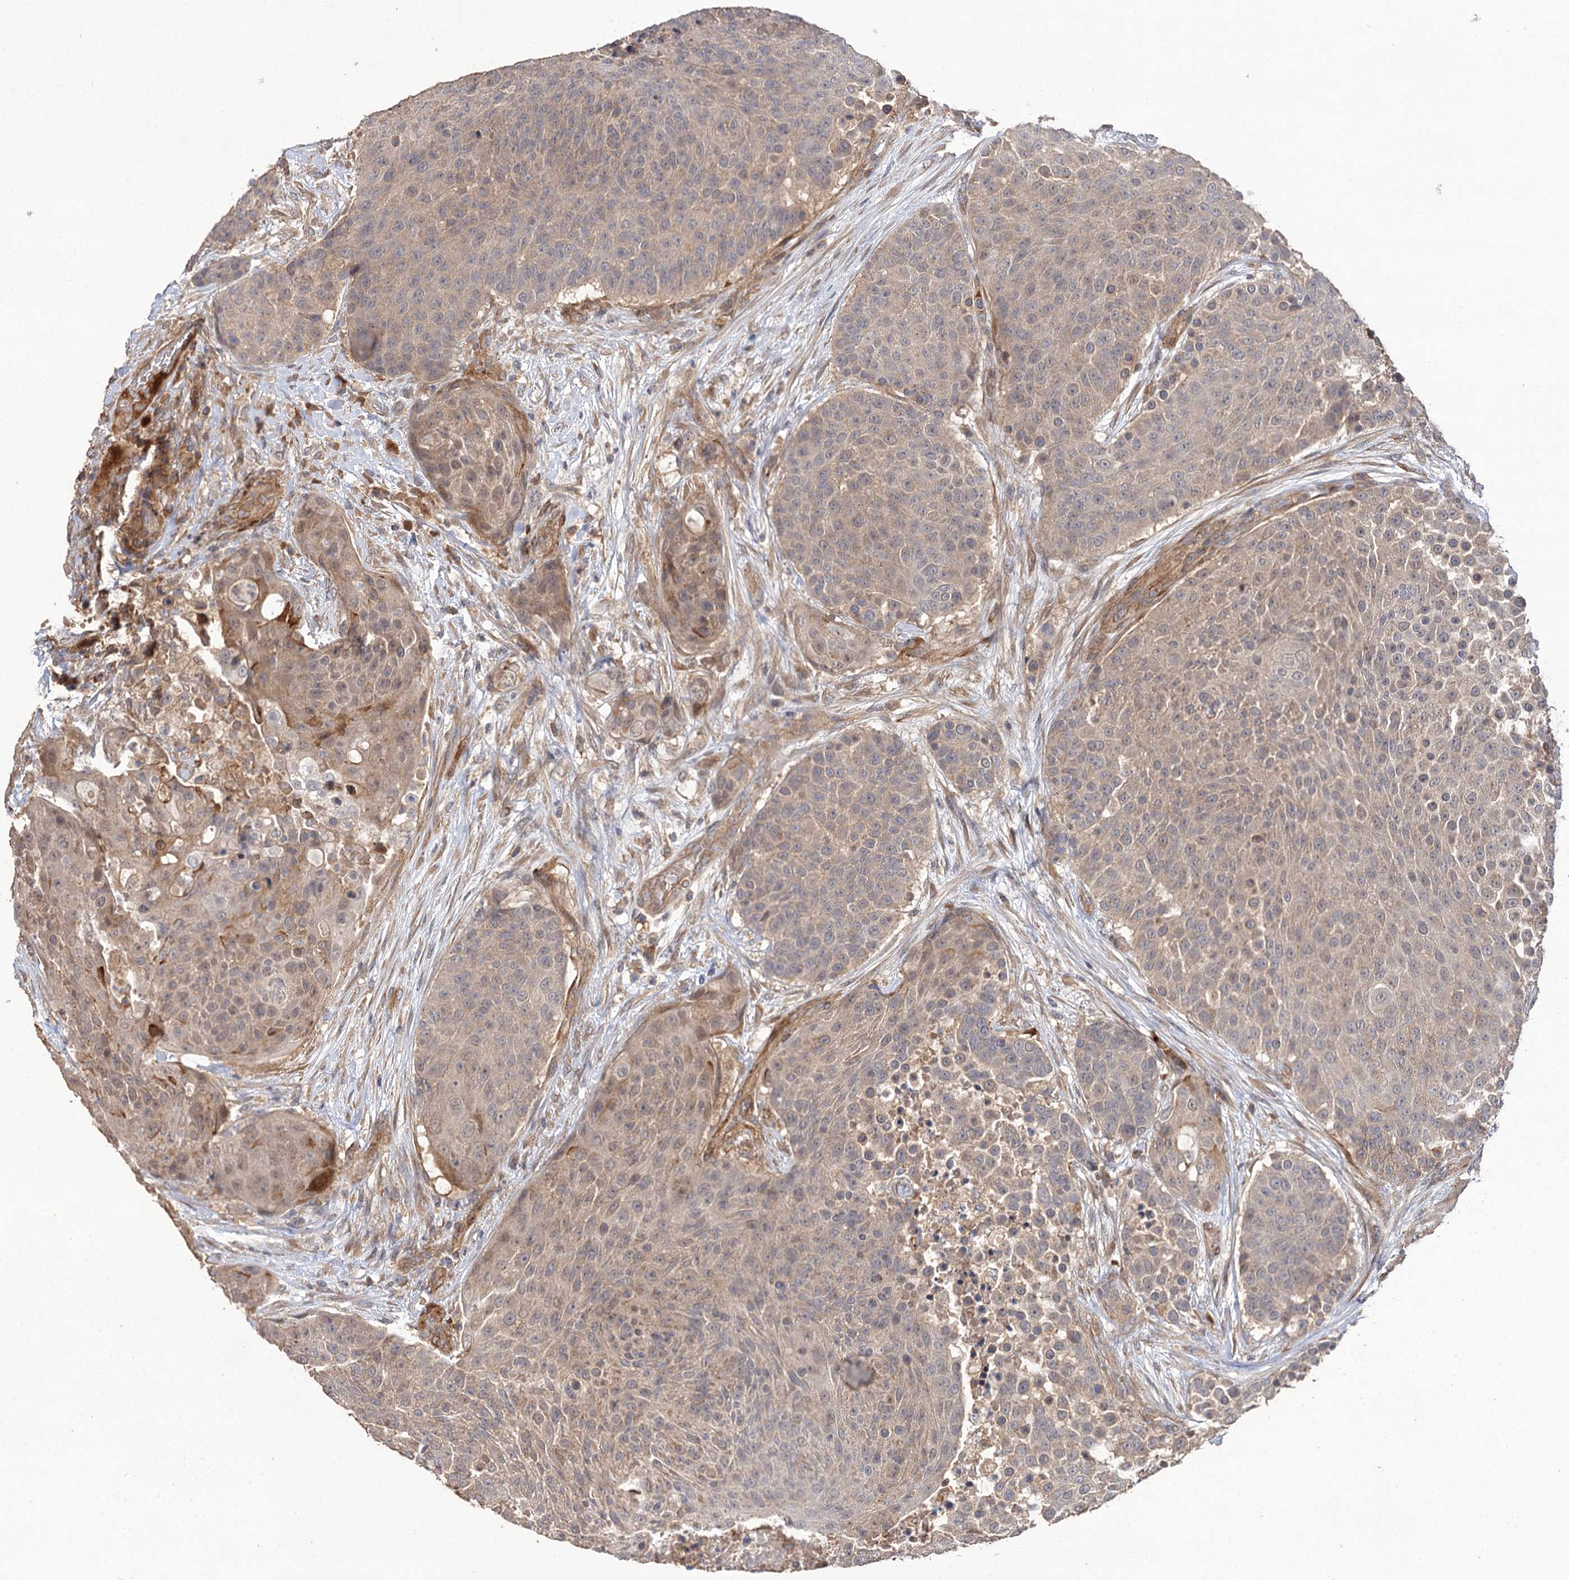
{"staining": {"intensity": "weak", "quantity": ">75%", "location": "cytoplasmic/membranous"}, "tissue": "urothelial cancer", "cell_type": "Tumor cells", "image_type": "cancer", "snomed": [{"axis": "morphology", "description": "Urothelial carcinoma, High grade"}, {"axis": "topography", "description": "Urinary bladder"}], "caption": "Human urothelial cancer stained for a protein (brown) reveals weak cytoplasmic/membranous positive positivity in approximately >75% of tumor cells.", "gene": "FBXW8", "patient": {"sex": "female", "age": 63}}